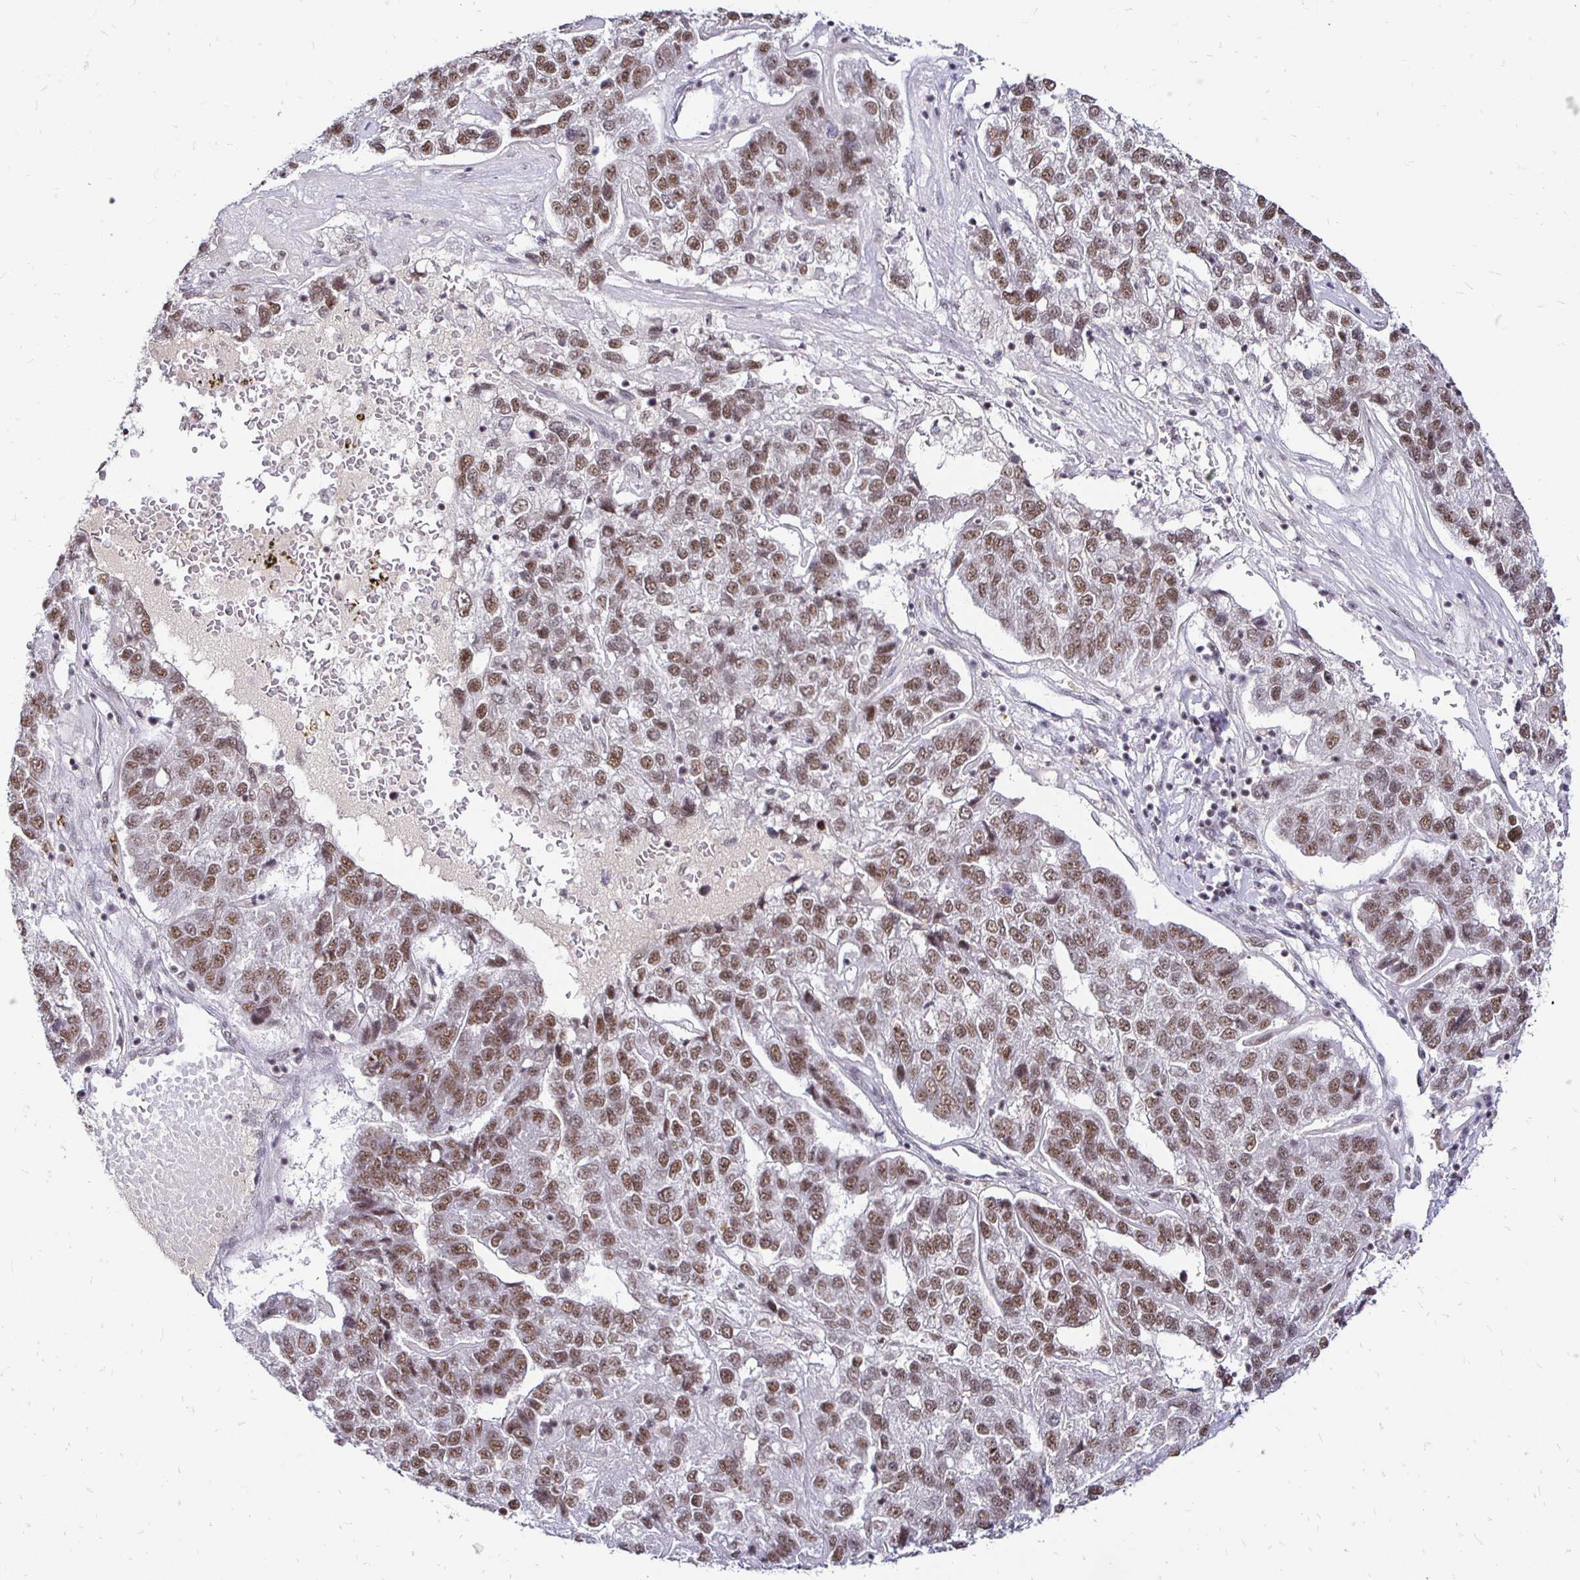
{"staining": {"intensity": "moderate", "quantity": ">75%", "location": "nuclear"}, "tissue": "pancreatic cancer", "cell_type": "Tumor cells", "image_type": "cancer", "snomed": [{"axis": "morphology", "description": "Adenocarcinoma, NOS"}, {"axis": "topography", "description": "Pancreas"}], "caption": "Protein staining by IHC exhibits moderate nuclear expression in about >75% of tumor cells in adenocarcinoma (pancreatic).", "gene": "SIN3A", "patient": {"sex": "female", "age": 61}}